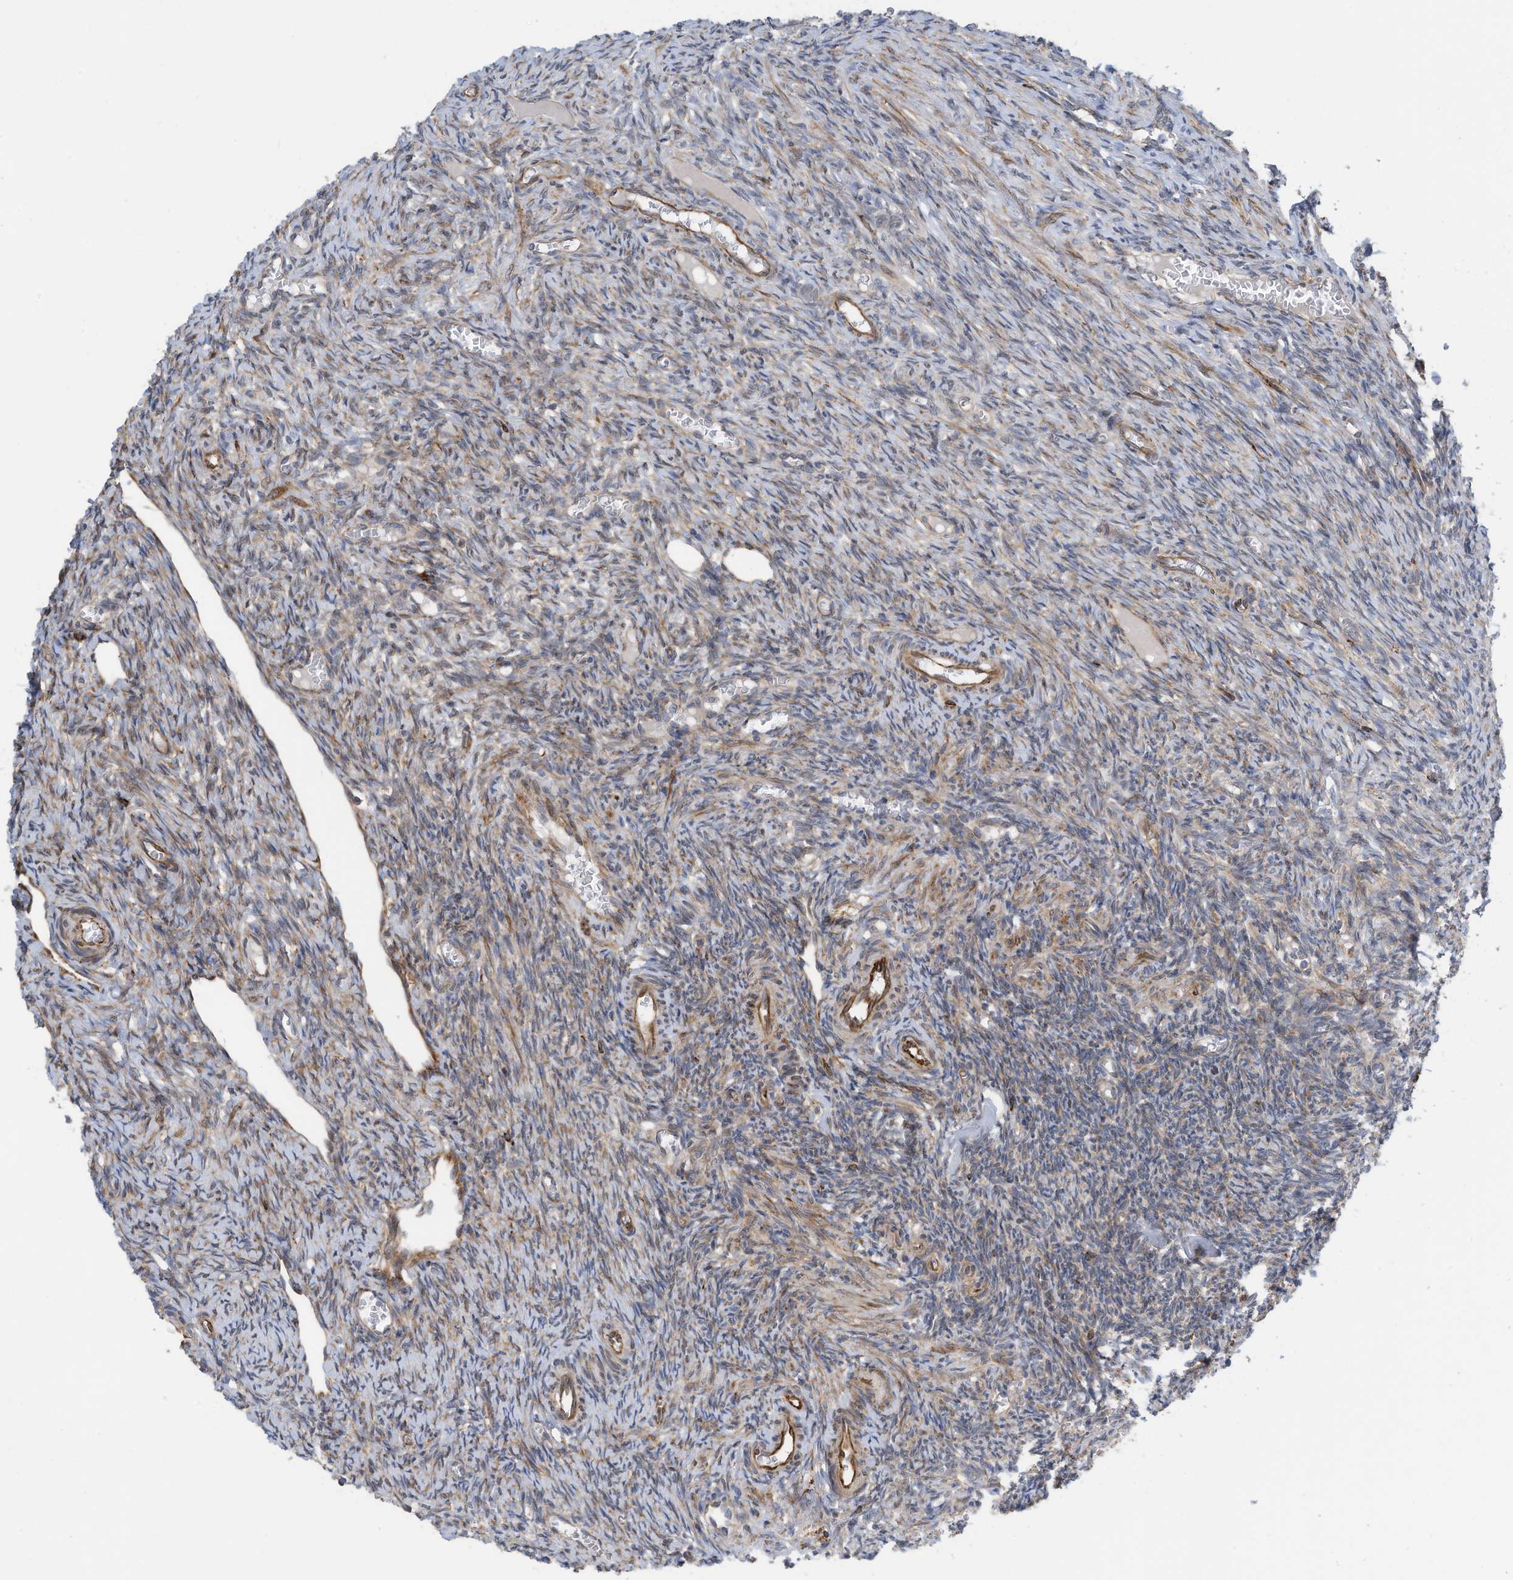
{"staining": {"intensity": "moderate", "quantity": "25%-75%", "location": "cytoplasmic/membranous"}, "tissue": "ovary", "cell_type": "Ovarian stroma cells", "image_type": "normal", "snomed": [{"axis": "morphology", "description": "Normal tissue, NOS"}, {"axis": "topography", "description": "Ovary"}], "caption": "The immunohistochemical stain labels moderate cytoplasmic/membranous staining in ovarian stroma cells of normal ovary. The staining was performed using DAB (3,3'-diaminobenzidine), with brown indicating positive protein expression. Nuclei are stained blue with hematoxylin.", "gene": "ZBTB45", "patient": {"sex": "female", "age": 27}}